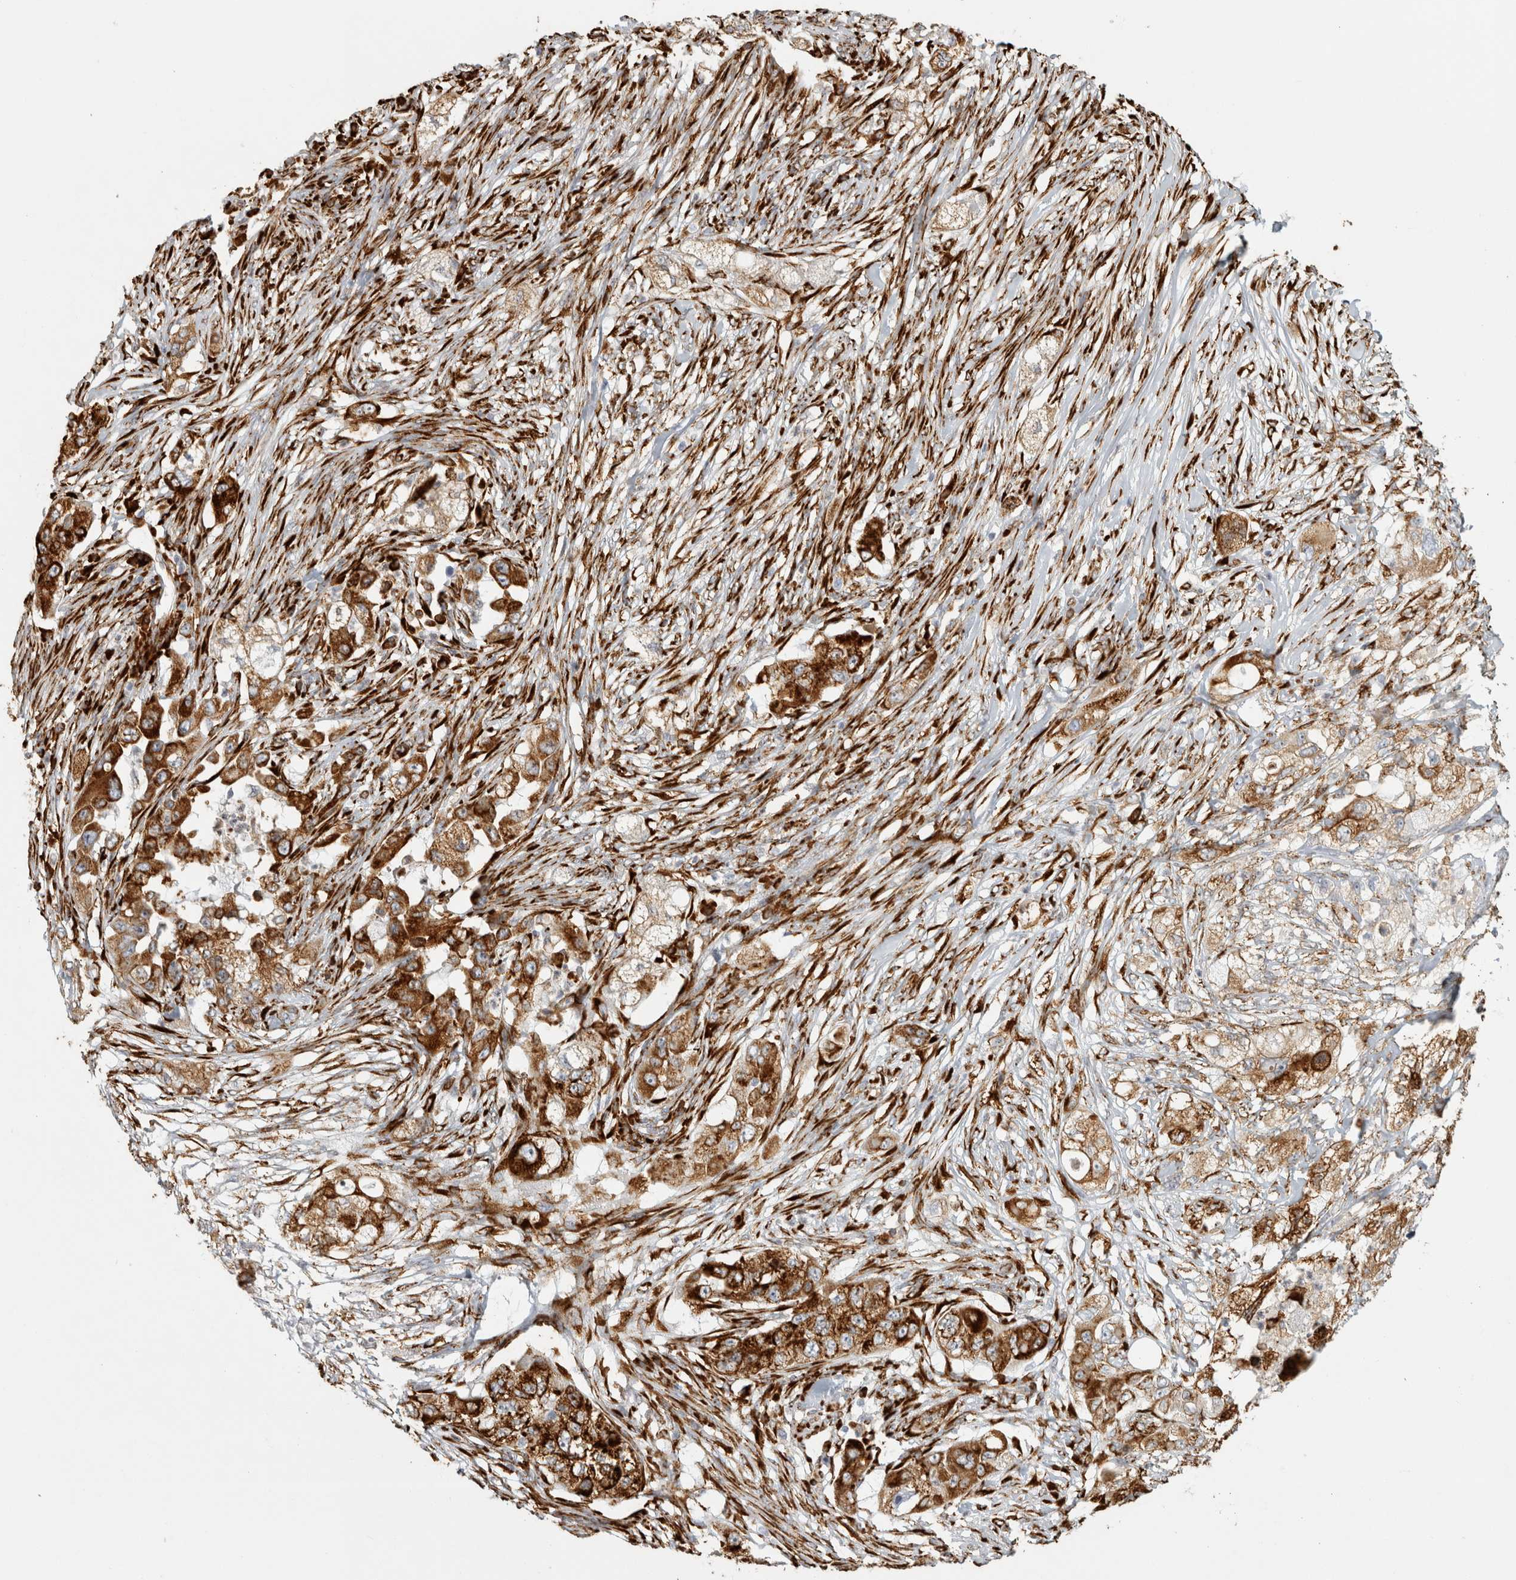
{"staining": {"intensity": "strong", "quantity": ">75%", "location": "cytoplasmic/membranous"}, "tissue": "pancreatic cancer", "cell_type": "Tumor cells", "image_type": "cancer", "snomed": [{"axis": "morphology", "description": "Adenocarcinoma, NOS"}, {"axis": "topography", "description": "Pancreas"}], "caption": "Protein expression analysis of human pancreatic cancer (adenocarcinoma) reveals strong cytoplasmic/membranous staining in about >75% of tumor cells.", "gene": "OSTN", "patient": {"sex": "female", "age": 78}}